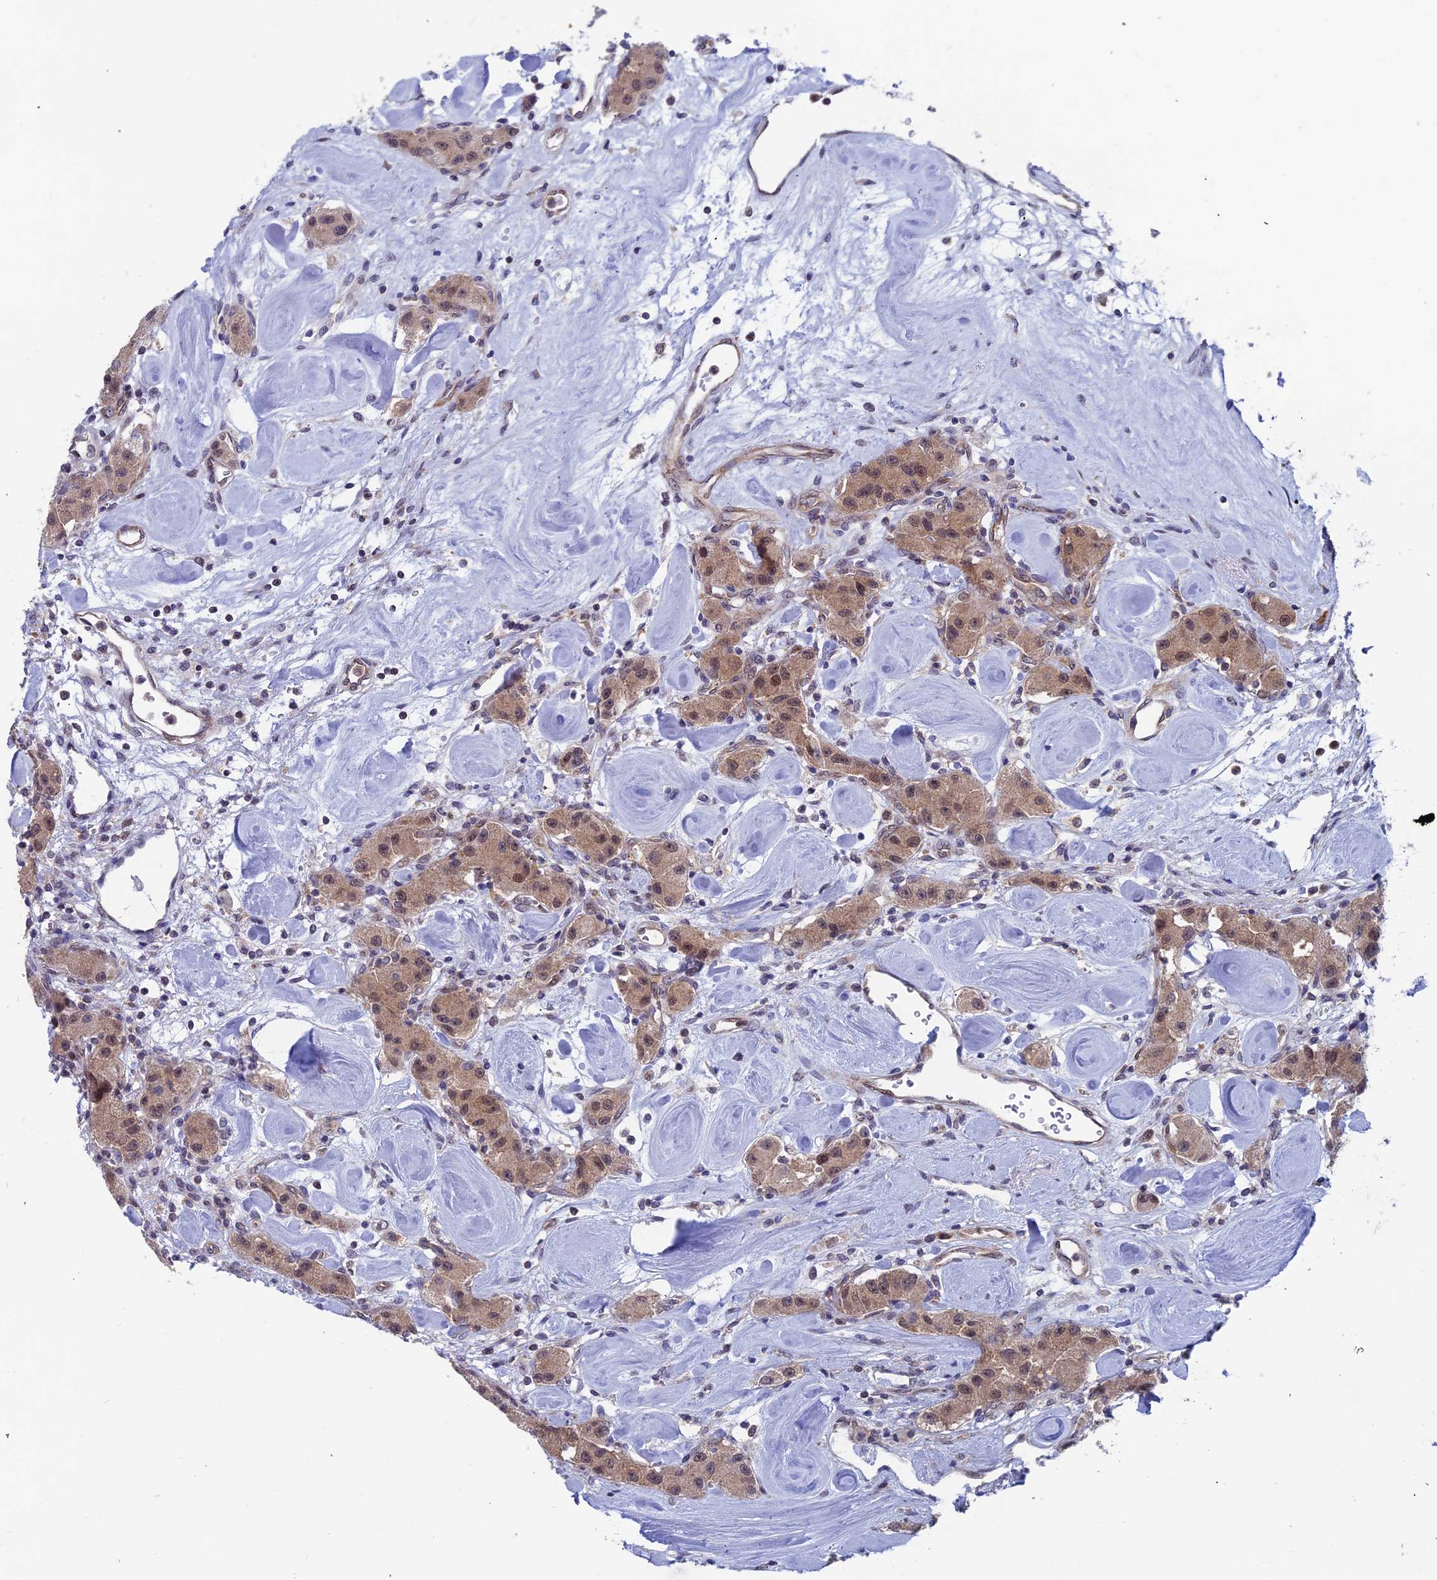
{"staining": {"intensity": "moderate", "quantity": ">75%", "location": "cytoplasmic/membranous,nuclear"}, "tissue": "carcinoid", "cell_type": "Tumor cells", "image_type": "cancer", "snomed": [{"axis": "morphology", "description": "Carcinoid, malignant, NOS"}, {"axis": "topography", "description": "Pancreas"}], "caption": "IHC staining of carcinoid, which exhibits medium levels of moderate cytoplasmic/membranous and nuclear staining in approximately >75% of tumor cells indicating moderate cytoplasmic/membranous and nuclear protein staining. The staining was performed using DAB (3,3'-diaminobenzidine) (brown) for protein detection and nuclei were counterstained in hematoxylin (blue).", "gene": "IGBP1", "patient": {"sex": "male", "age": 41}}